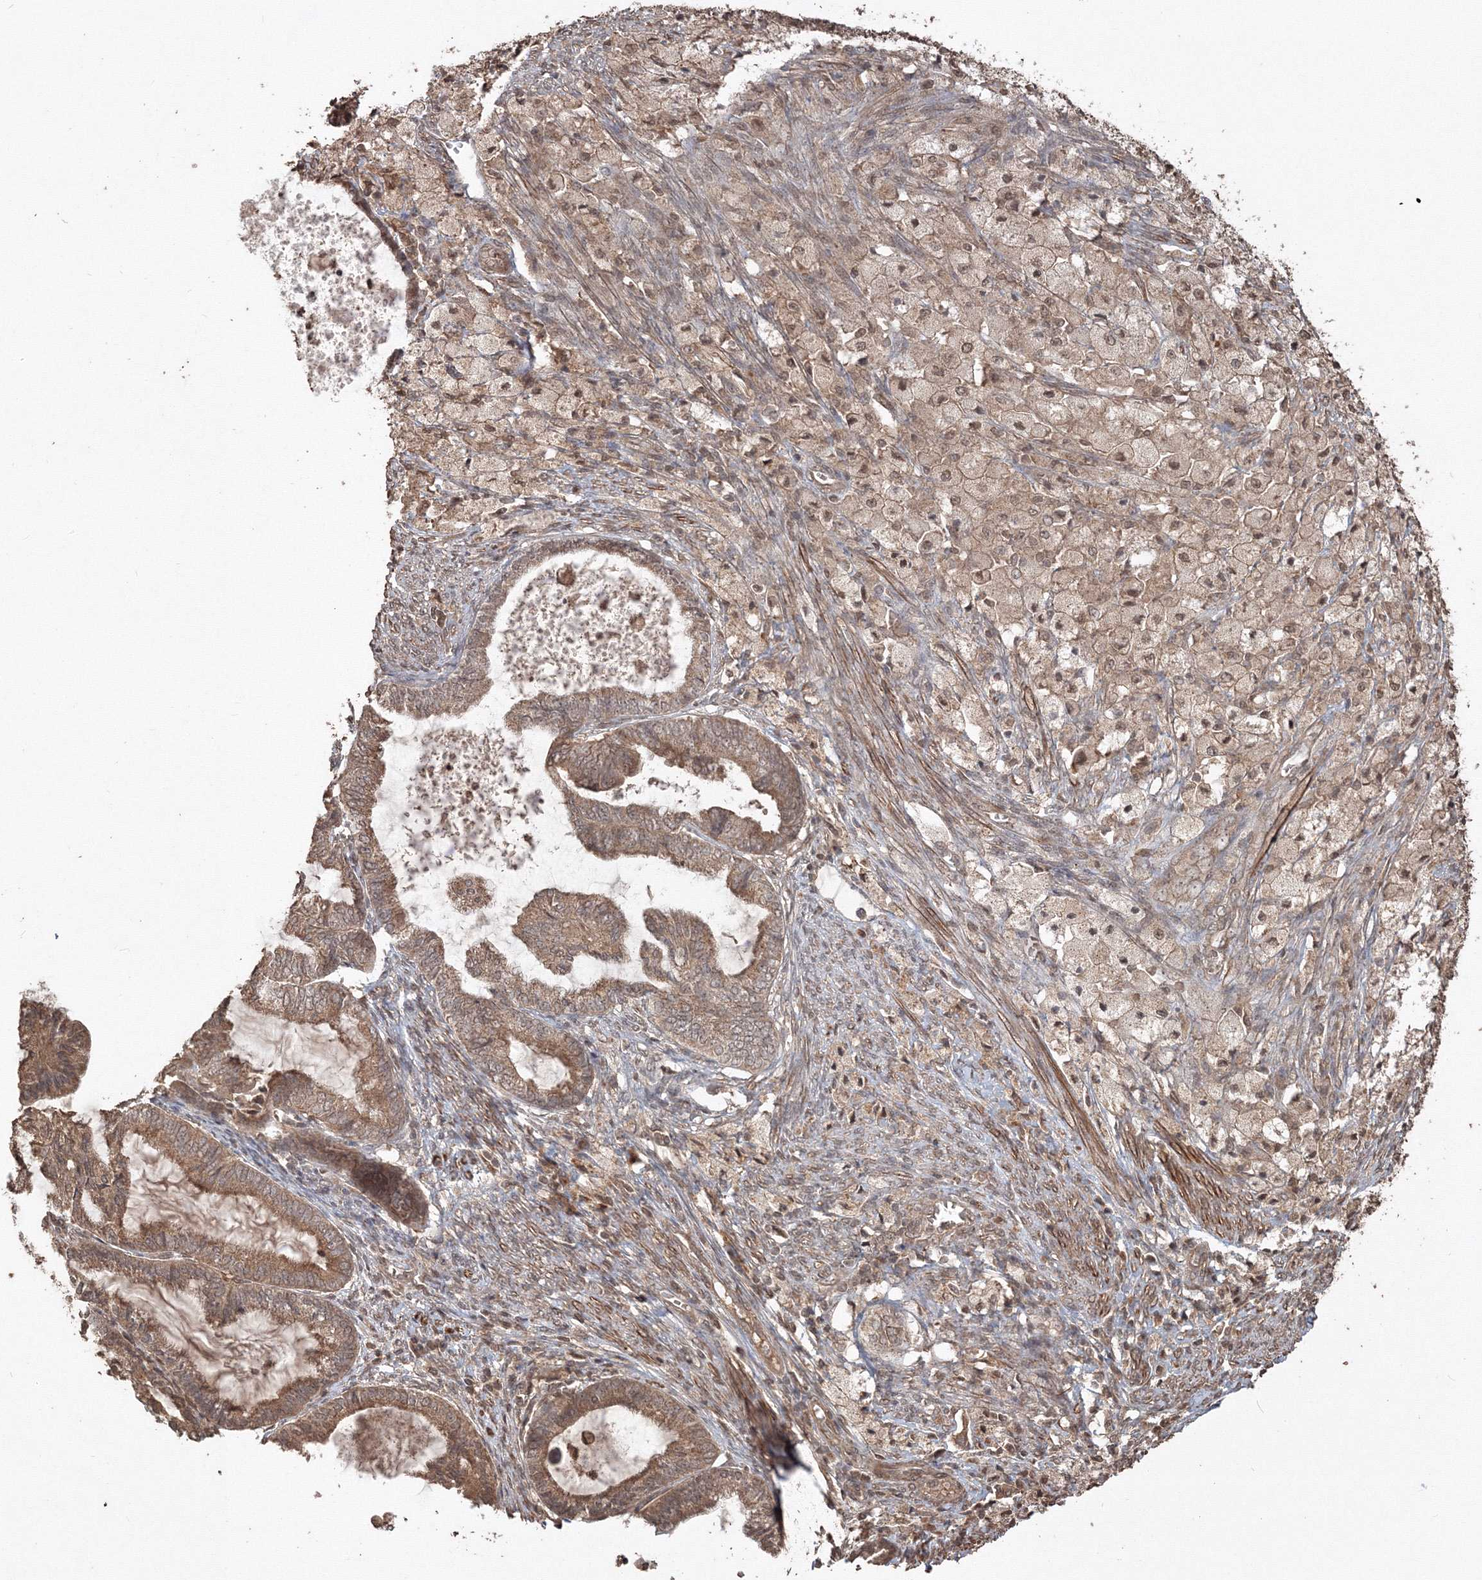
{"staining": {"intensity": "moderate", "quantity": ">75%", "location": "cytoplasmic/membranous"}, "tissue": "cervical cancer", "cell_type": "Tumor cells", "image_type": "cancer", "snomed": [{"axis": "morphology", "description": "Normal tissue, NOS"}, {"axis": "morphology", "description": "Adenocarcinoma, NOS"}, {"axis": "topography", "description": "Cervix"}, {"axis": "topography", "description": "Endometrium"}], "caption": "An image of cervical cancer stained for a protein exhibits moderate cytoplasmic/membranous brown staining in tumor cells. (Stains: DAB (3,3'-diaminobenzidine) in brown, nuclei in blue, Microscopy: brightfield microscopy at high magnification).", "gene": "CCDC122", "patient": {"sex": "female", "age": 86}}